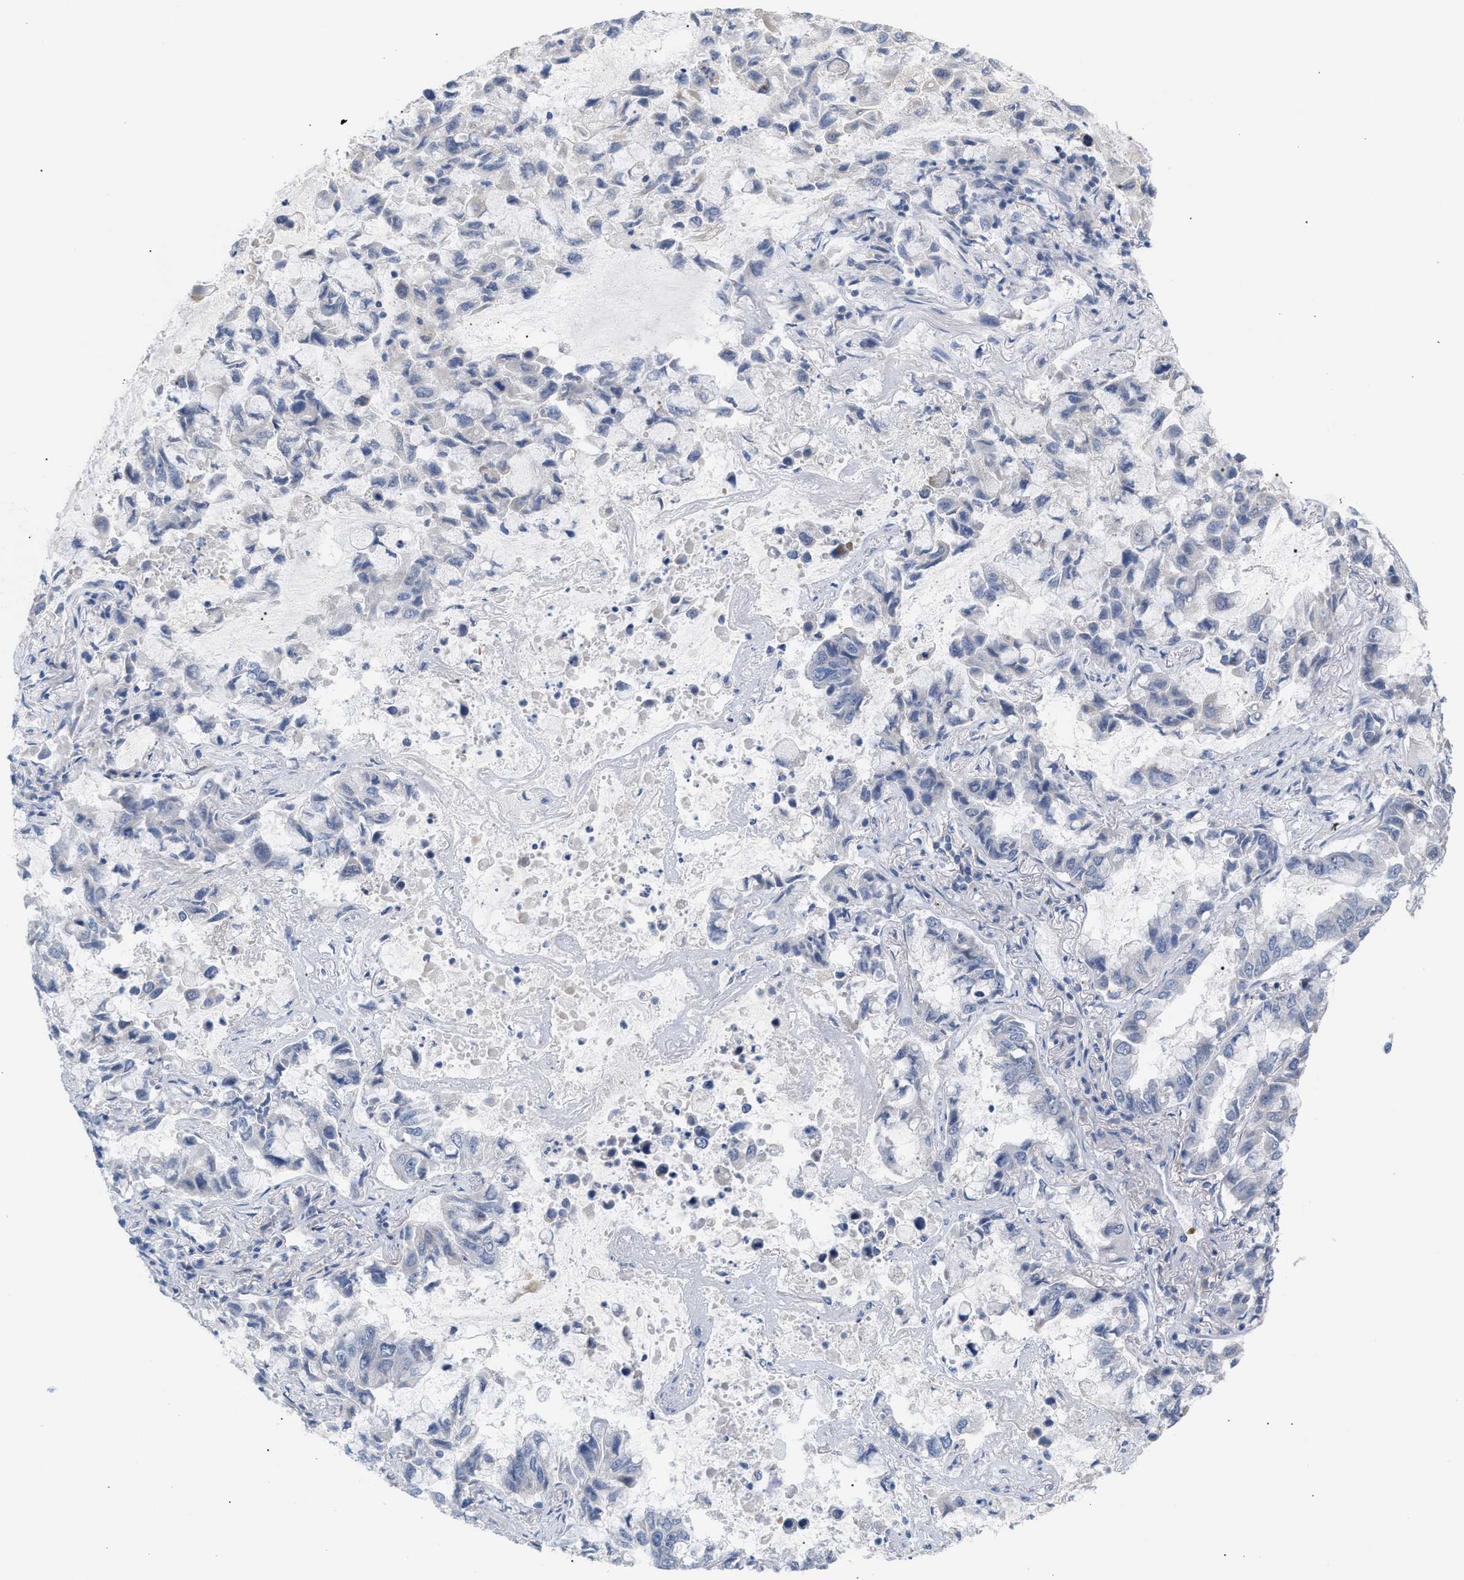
{"staining": {"intensity": "negative", "quantity": "none", "location": "none"}, "tissue": "lung cancer", "cell_type": "Tumor cells", "image_type": "cancer", "snomed": [{"axis": "morphology", "description": "Adenocarcinoma, NOS"}, {"axis": "topography", "description": "Lung"}], "caption": "The photomicrograph reveals no staining of tumor cells in lung cancer (adenocarcinoma).", "gene": "LRCH1", "patient": {"sex": "male", "age": 64}}